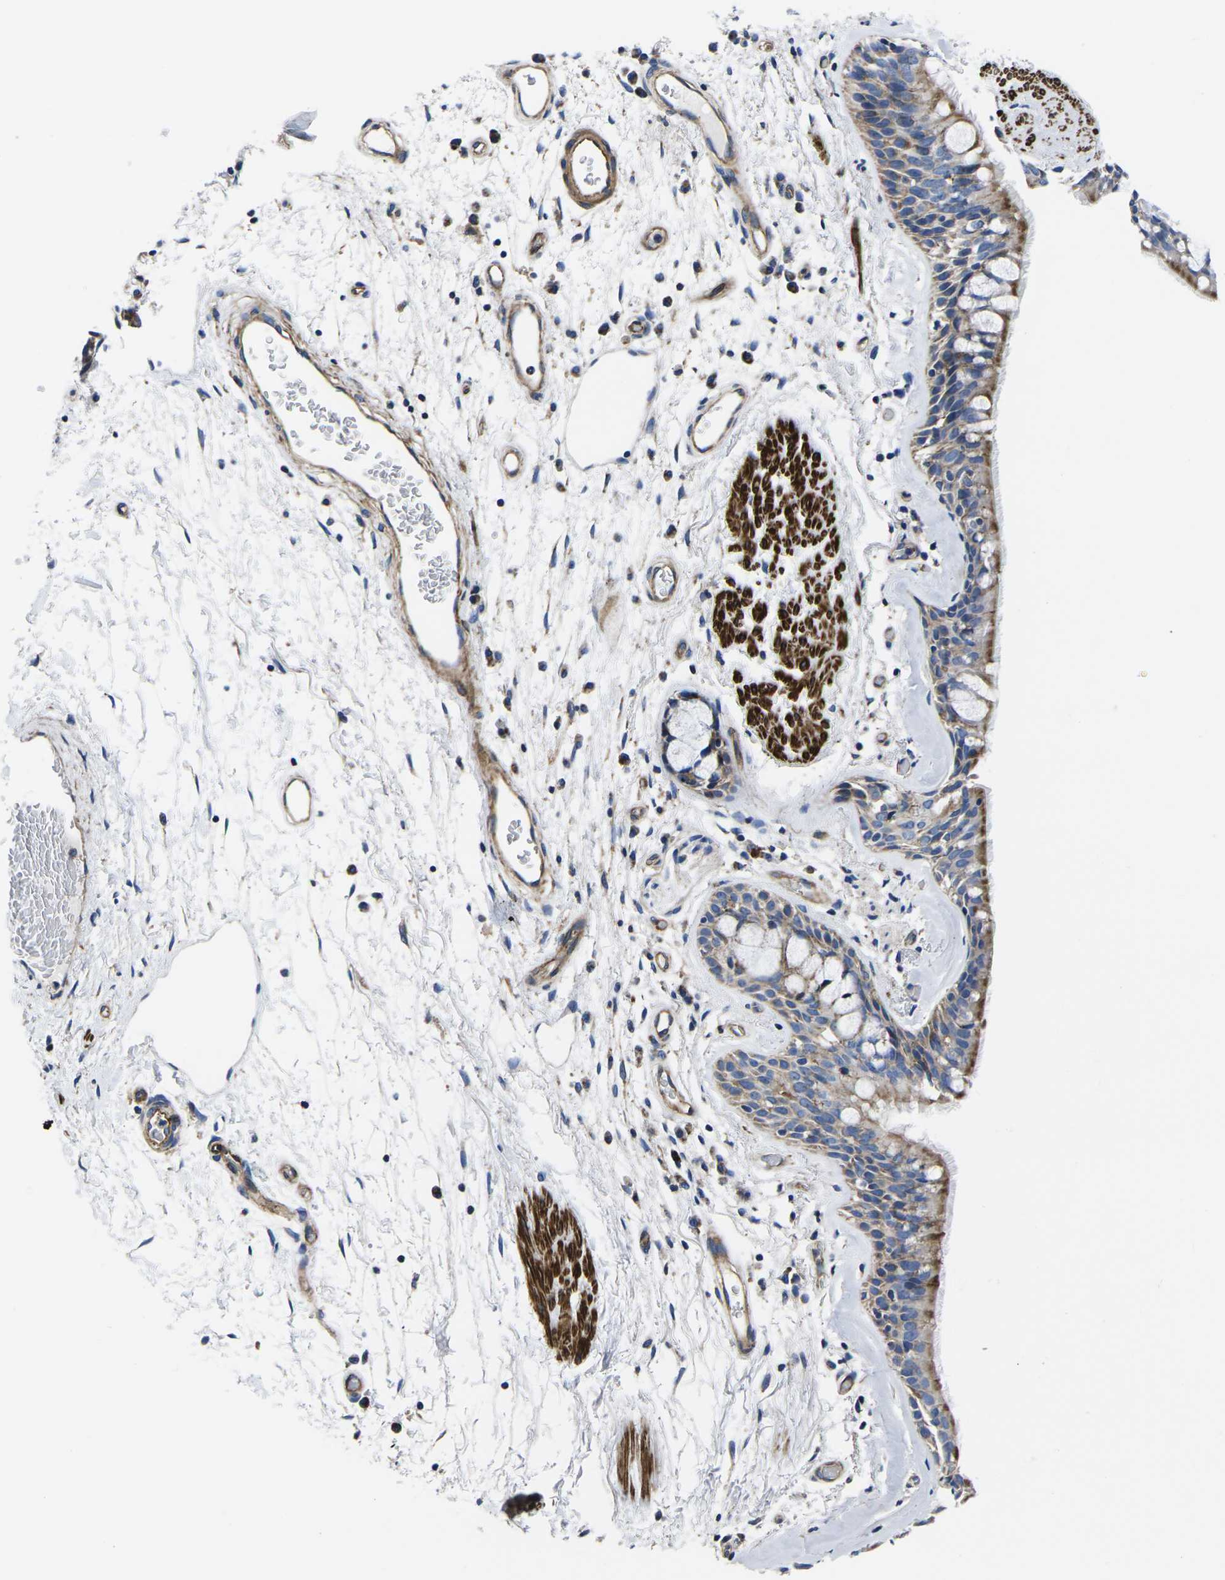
{"staining": {"intensity": "moderate", "quantity": ">75%", "location": "cytoplasmic/membranous"}, "tissue": "bronchus", "cell_type": "Respiratory epithelial cells", "image_type": "normal", "snomed": [{"axis": "morphology", "description": "Normal tissue, NOS"}, {"axis": "morphology", "description": "Adenocarcinoma, NOS"}, {"axis": "topography", "description": "Bronchus"}, {"axis": "topography", "description": "Lung"}], "caption": "Brown immunohistochemical staining in benign bronchus exhibits moderate cytoplasmic/membranous expression in about >75% of respiratory epithelial cells.", "gene": "GPR4", "patient": {"sex": "female", "age": 54}}